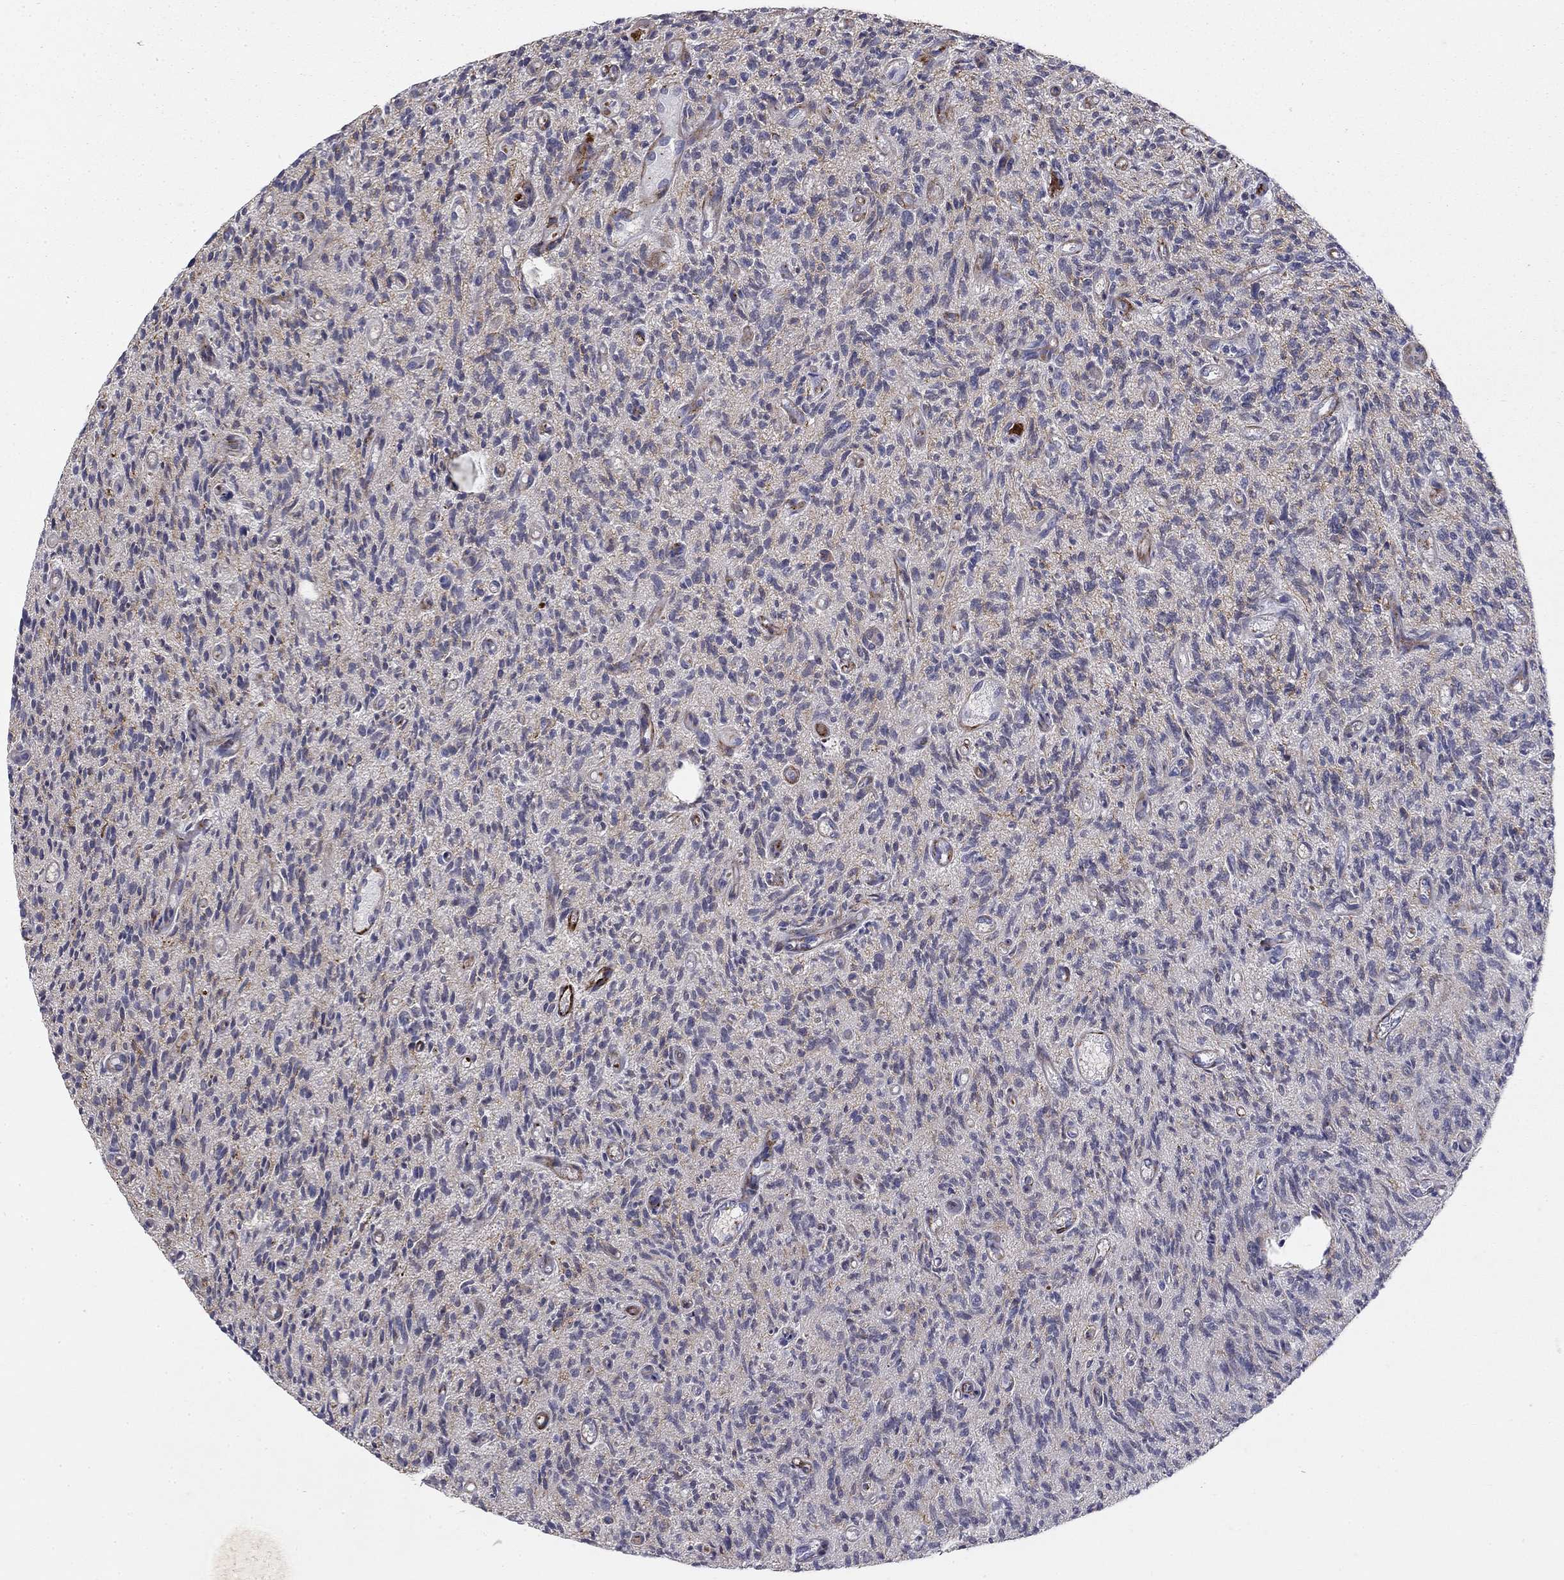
{"staining": {"intensity": "negative", "quantity": "none", "location": "none"}, "tissue": "glioma", "cell_type": "Tumor cells", "image_type": "cancer", "snomed": [{"axis": "morphology", "description": "Glioma, malignant, High grade"}, {"axis": "topography", "description": "Brain"}], "caption": "IHC of glioma exhibits no staining in tumor cells.", "gene": "KRBA1", "patient": {"sex": "male", "age": 64}}